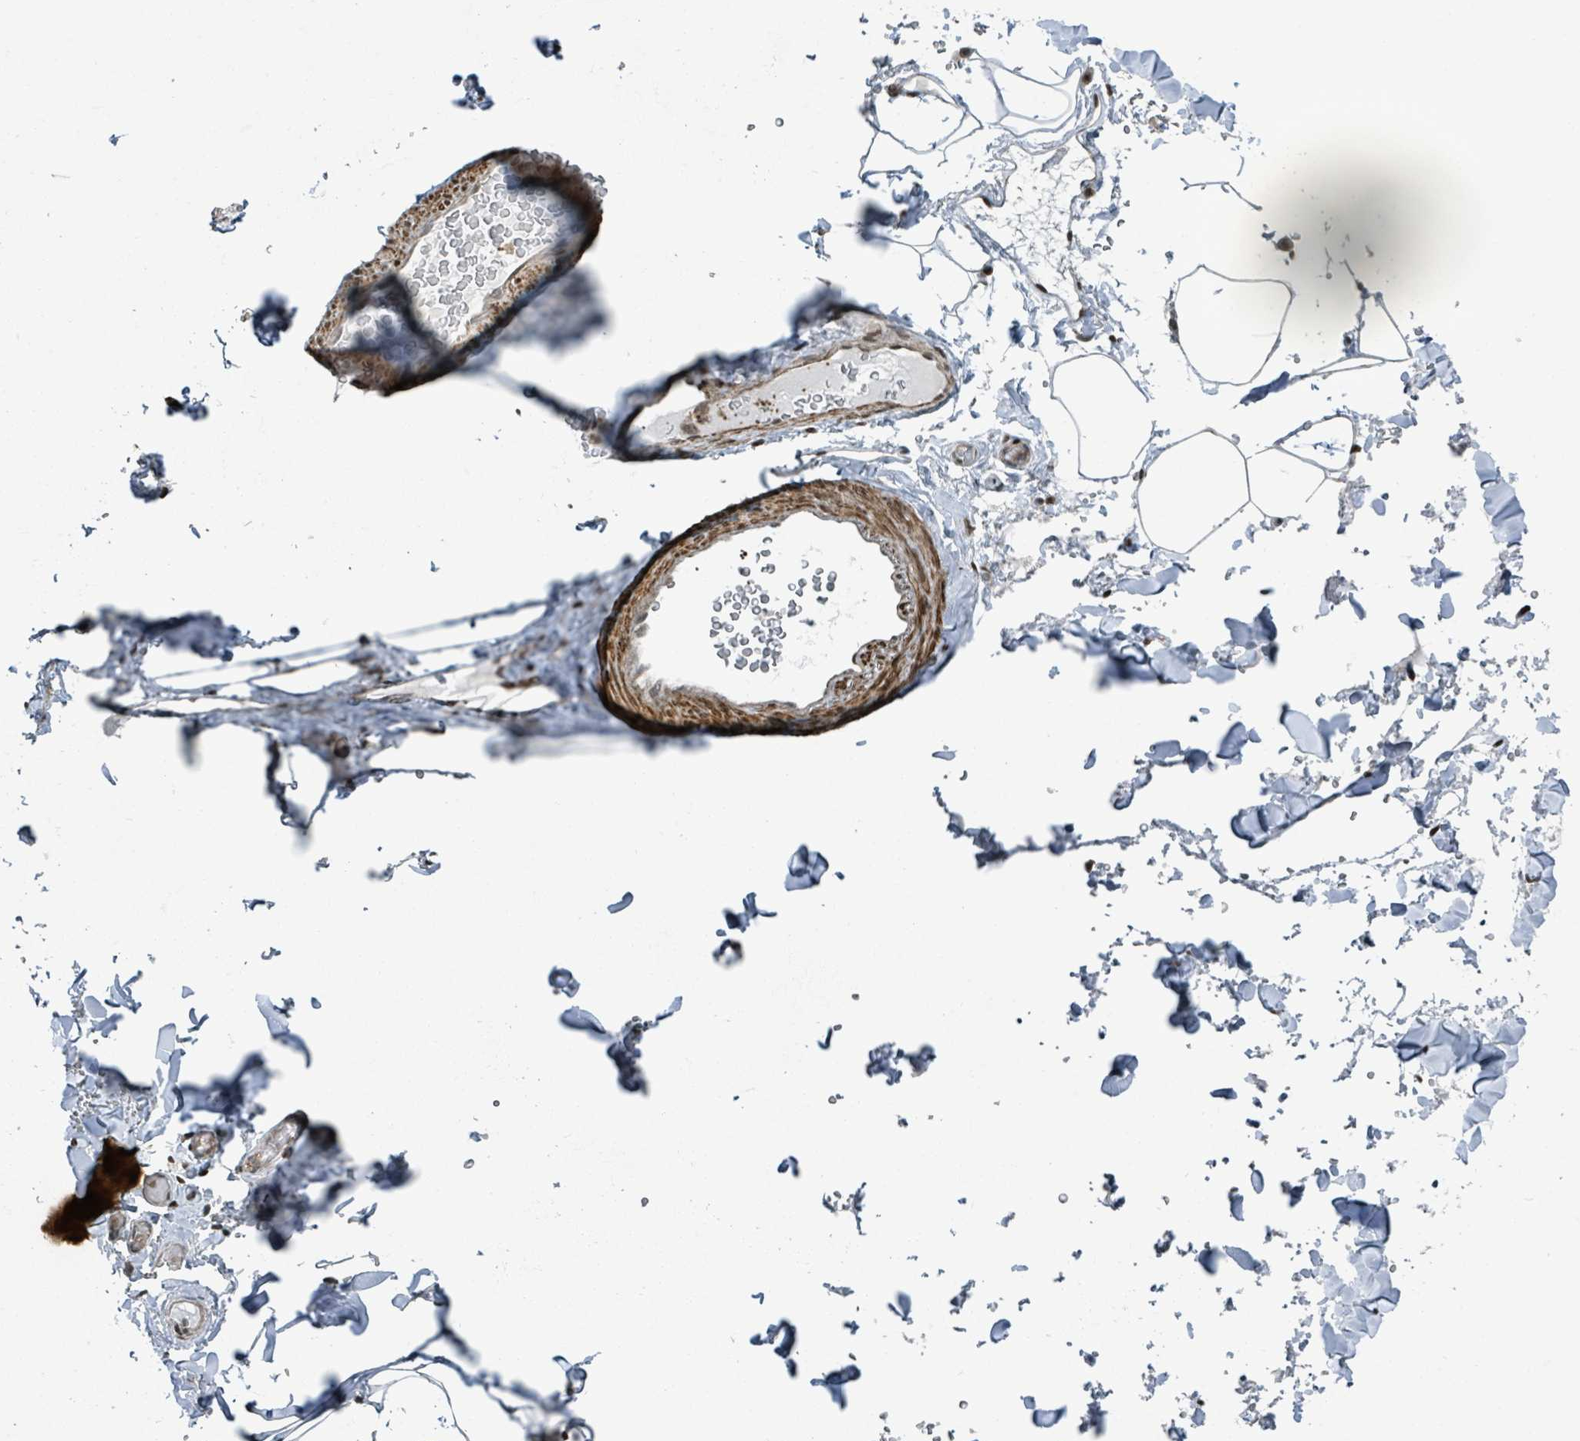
{"staining": {"intensity": "negative", "quantity": "none", "location": "none"}, "tissue": "adipose tissue", "cell_type": "Adipocytes", "image_type": "normal", "snomed": [{"axis": "morphology", "description": "Normal tissue, NOS"}, {"axis": "topography", "description": "Rectum"}, {"axis": "topography", "description": "Peripheral nerve tissue"}], "caption": "Immunohistochemistry (IHC) histopathology image of normal adipose tissue: adipose tissue stained with DAB (3,3'-diaminobenzidine) demonstrates no significant protein staining in adipocytes.", "gene": "PHIP", "patient": {"sex": "female", "age": 69}}